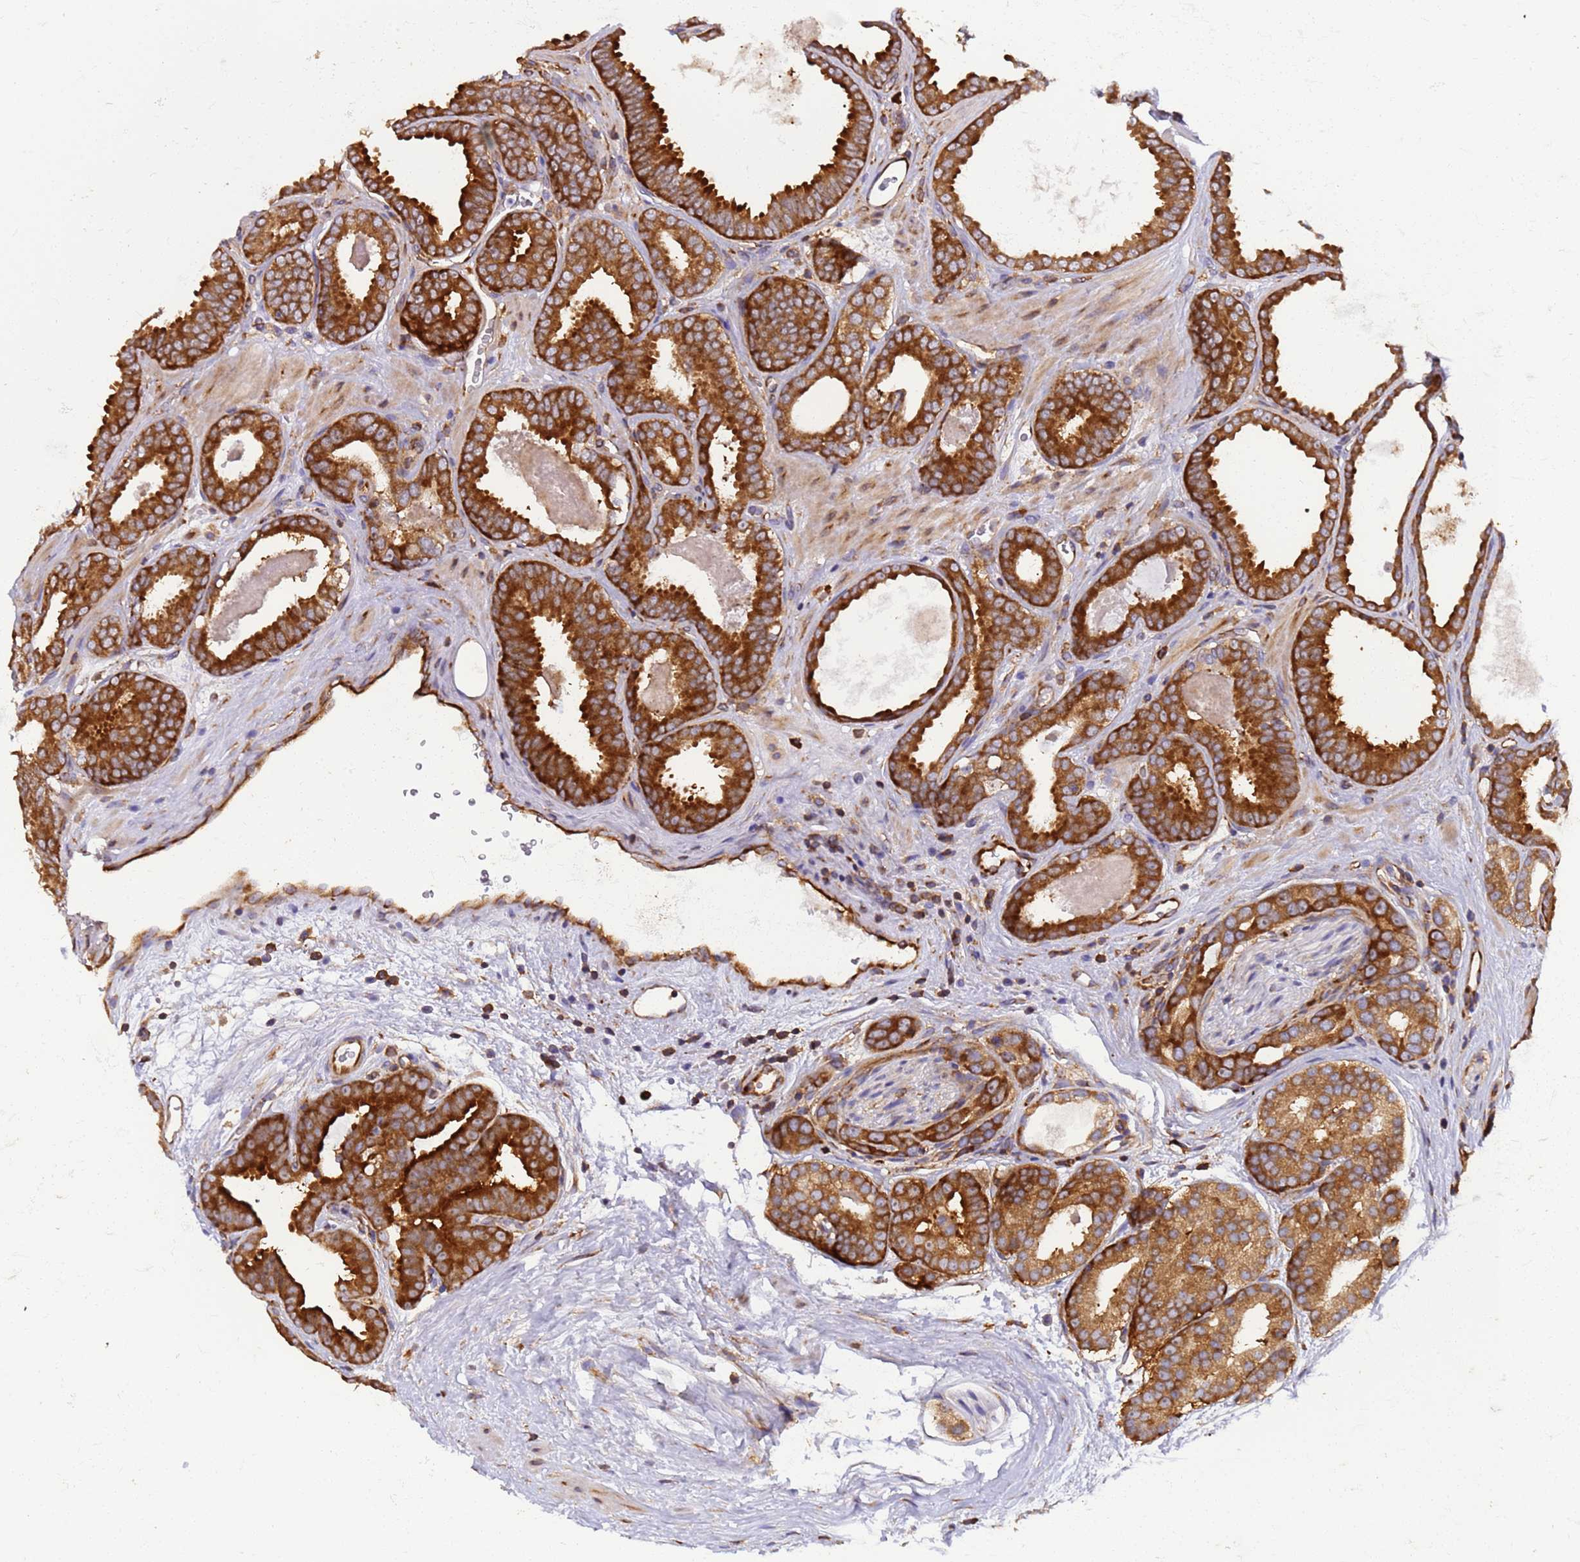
{"staining": {"intensity": "strong", "quantity": ">75%", "location": "cytoplasmic/membranous"}, "tissue": "prostate cancer", "cell_type": "Tumor cells", "image_type": "cancer", "snomed": [{"axis": "morphology", "description": "Adenocarcinoma, High grade"}, {"axis": "topography", "description": "Prostate"}], "caption": "Adenocarcinoma (high-grade) (prostate) stained for a protein exhibits strong cytoplasmic/membranous positivity in tumor cells. (DAB (3,3'-diaminobenzidine) = brown stain, brightfield microscopy at high magnification).", "gene": "RPL36", "patient": {"sex": "male", "age": 72}}